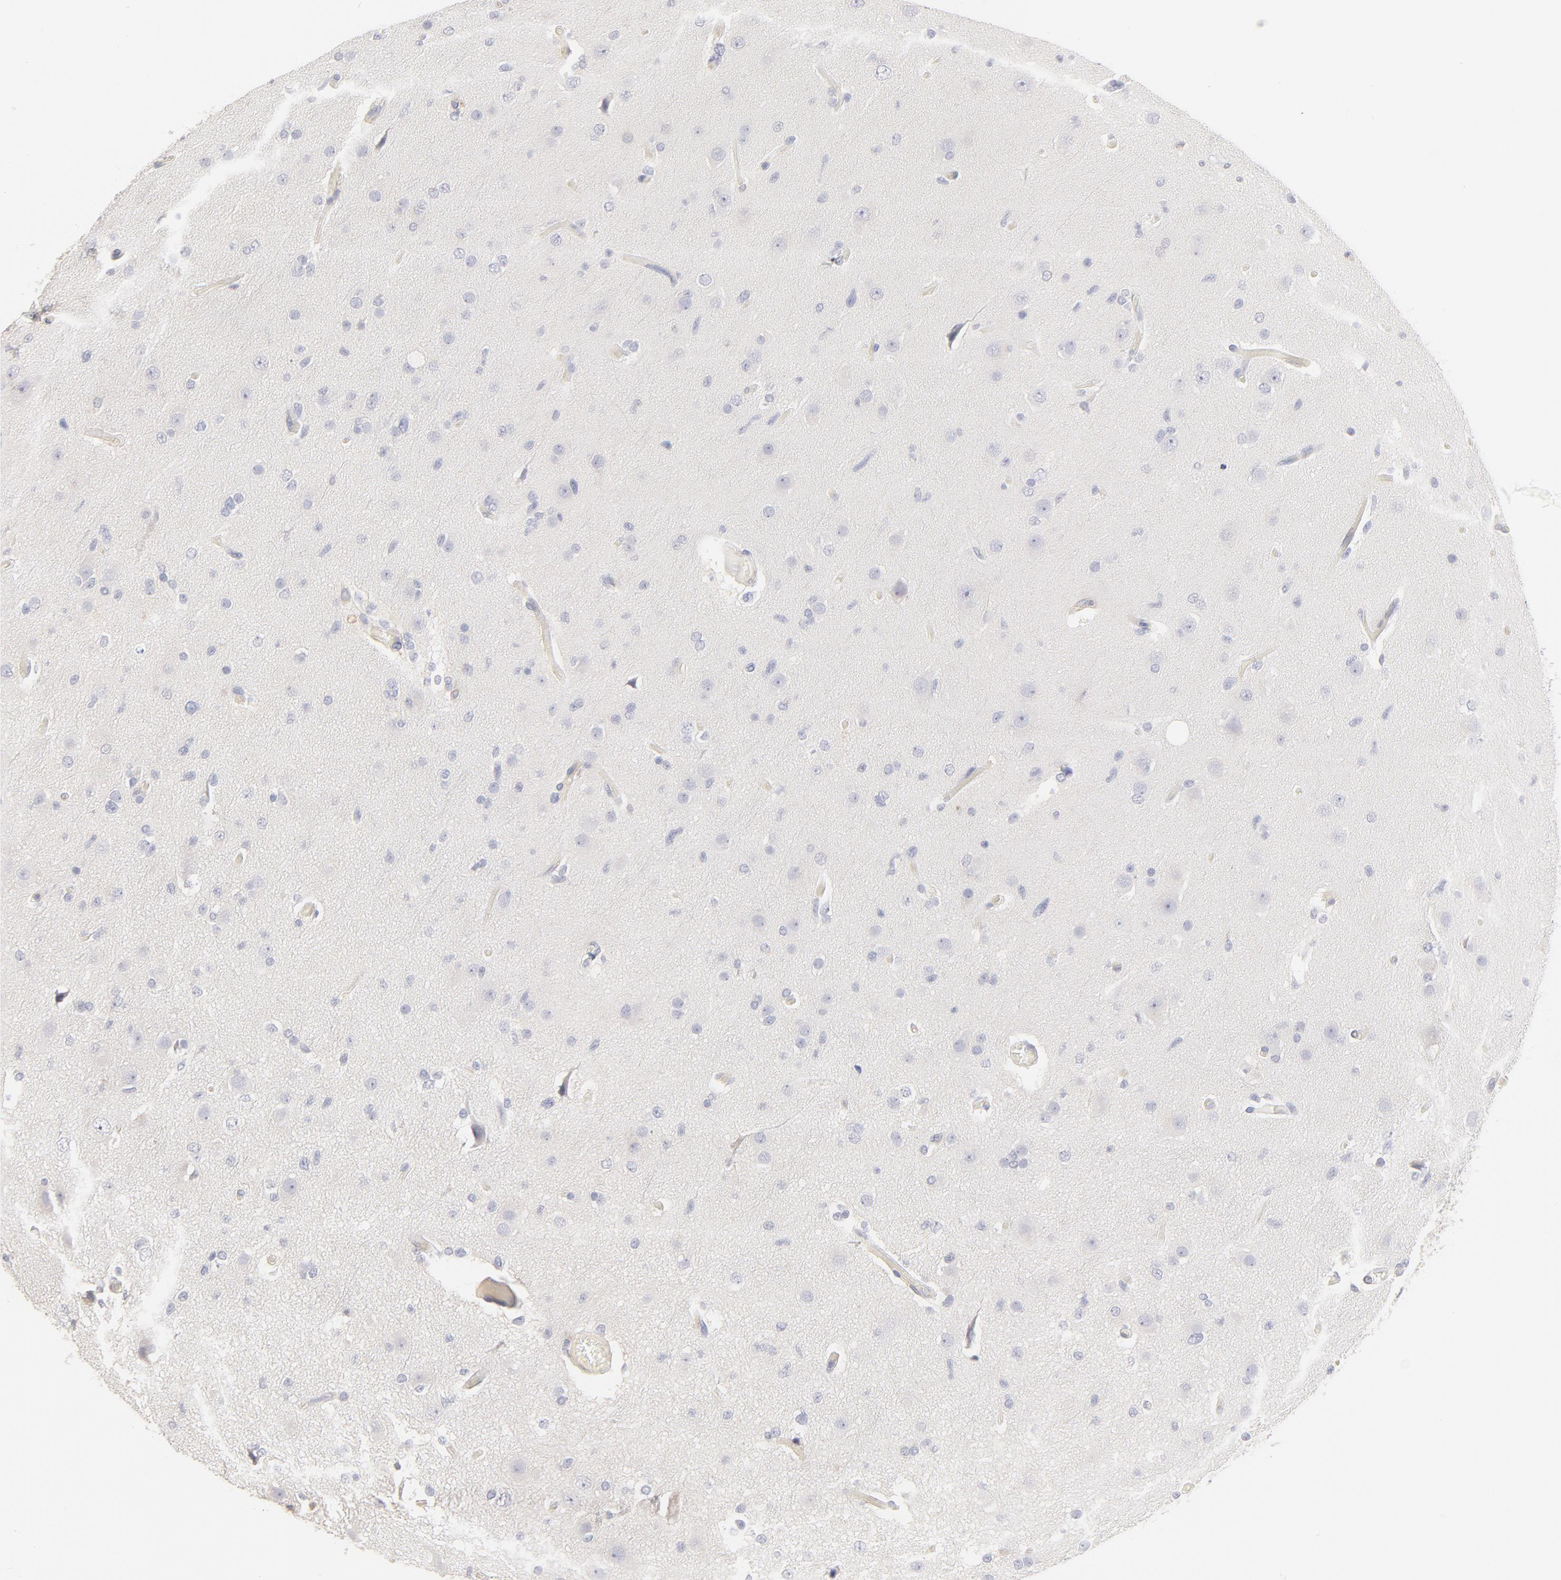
{"staining": {"intensity": "weak", "quantity": "<25%", "location": "cytoplasmic/membranous"}, "tissue": "glioma", "cell_type": "Tumor cells", "image_type": "cancer", "snomed": [{"axis": "morphology", "description": "Glioma, malignant, High grade"}, {"axis": "topography", "description": "Brain"}], "caption": "Immunohistochemical staining of human high-grade glioma (malignant) demonstrates no significant positivity in tumor cells. The staining was performed using DAB (3,3'-diaminobenzidine) to visualize the protein expression in brown, while the nuclei were stained in blue with hematoxylin (Magnification: 20x).", "gene": "ELF3", "patient": {"sex": "male", "age": 33}}